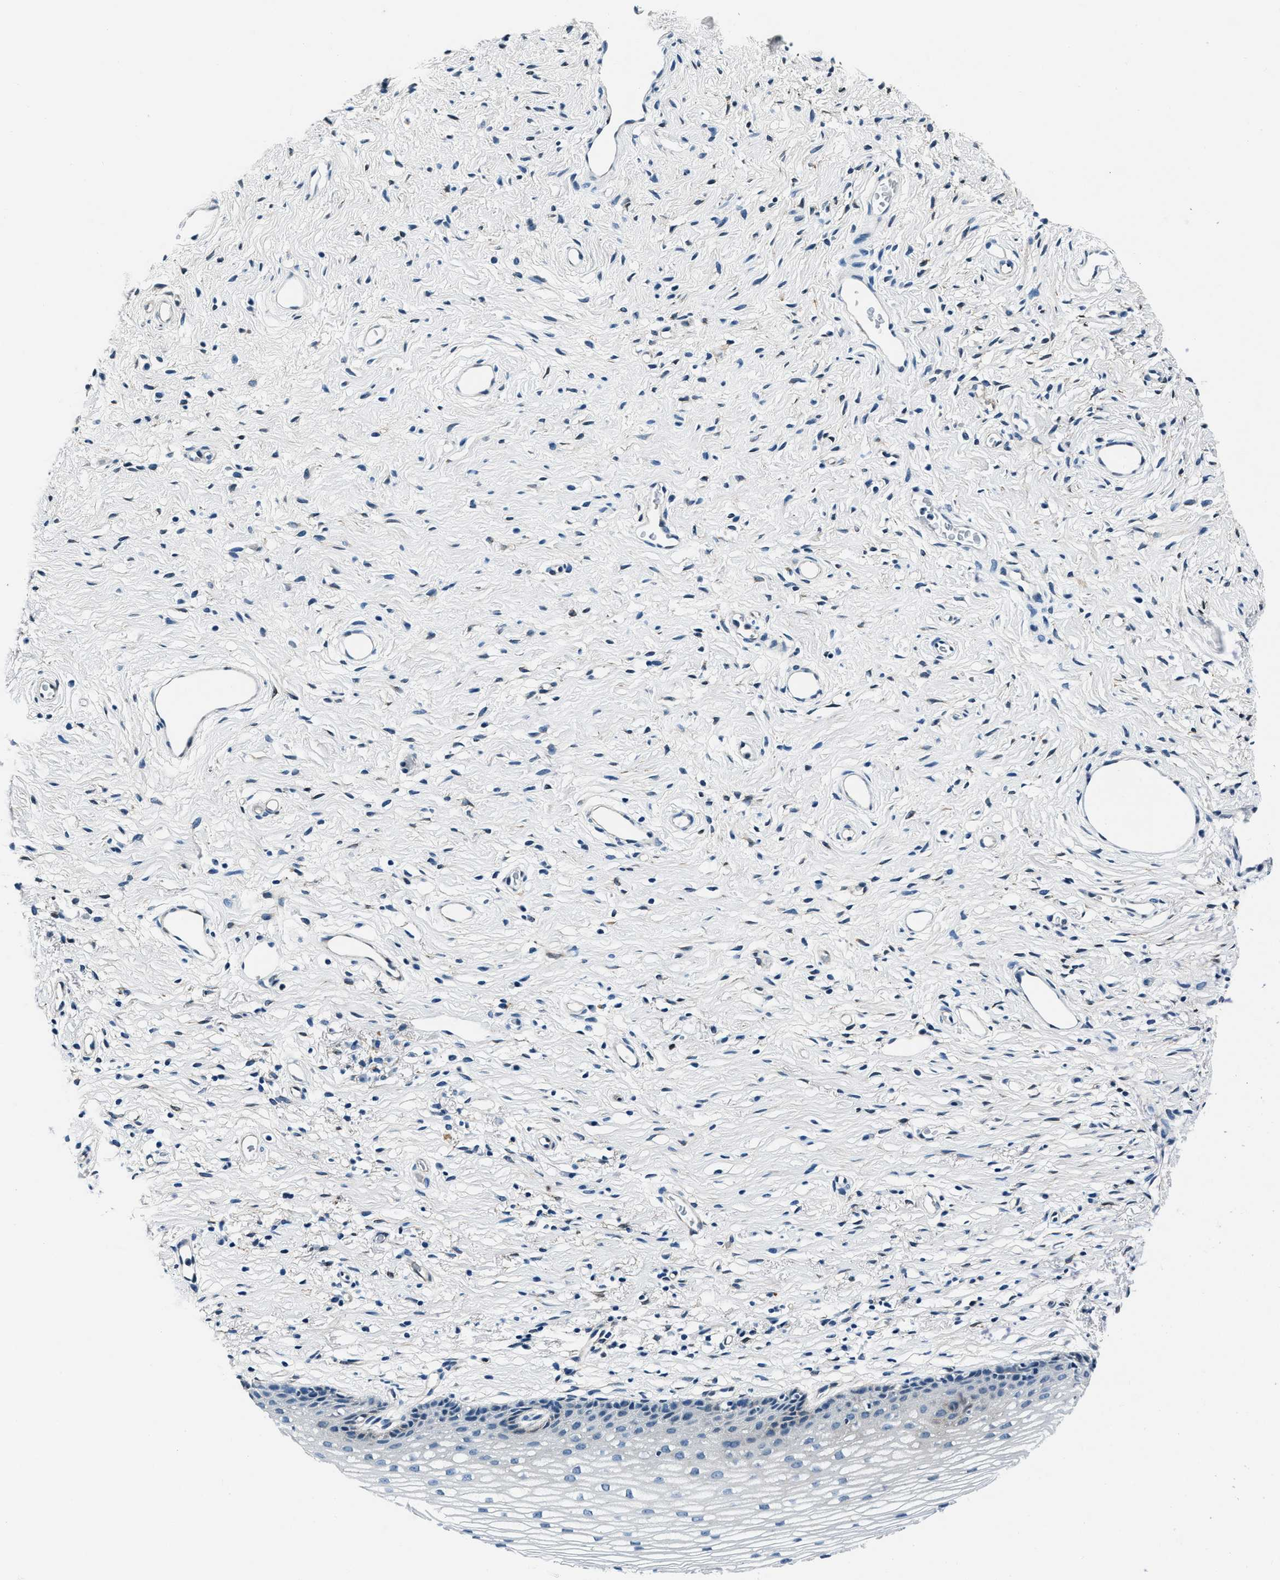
{"staining": {"intensity": "weak", "quantity": "25%-75%", "location": "cytoplasmic/membranous"}, "tissue": "cervix", "cell_type": "Glandular cells", "image_type": "normal", "snomed": [{"axis": "morphology", "description": "Normal tissue, NOS"}, {"axis": "topography", "description": "Cervix"}], "caption": "Cervix stained for a protein (brown) shows weak cytoplasmic/membranous positive expression in approximately 25%-75% of glandular cells.", "gene": "PTPDC1", "patient": {"sex": "female", "age": 77}}